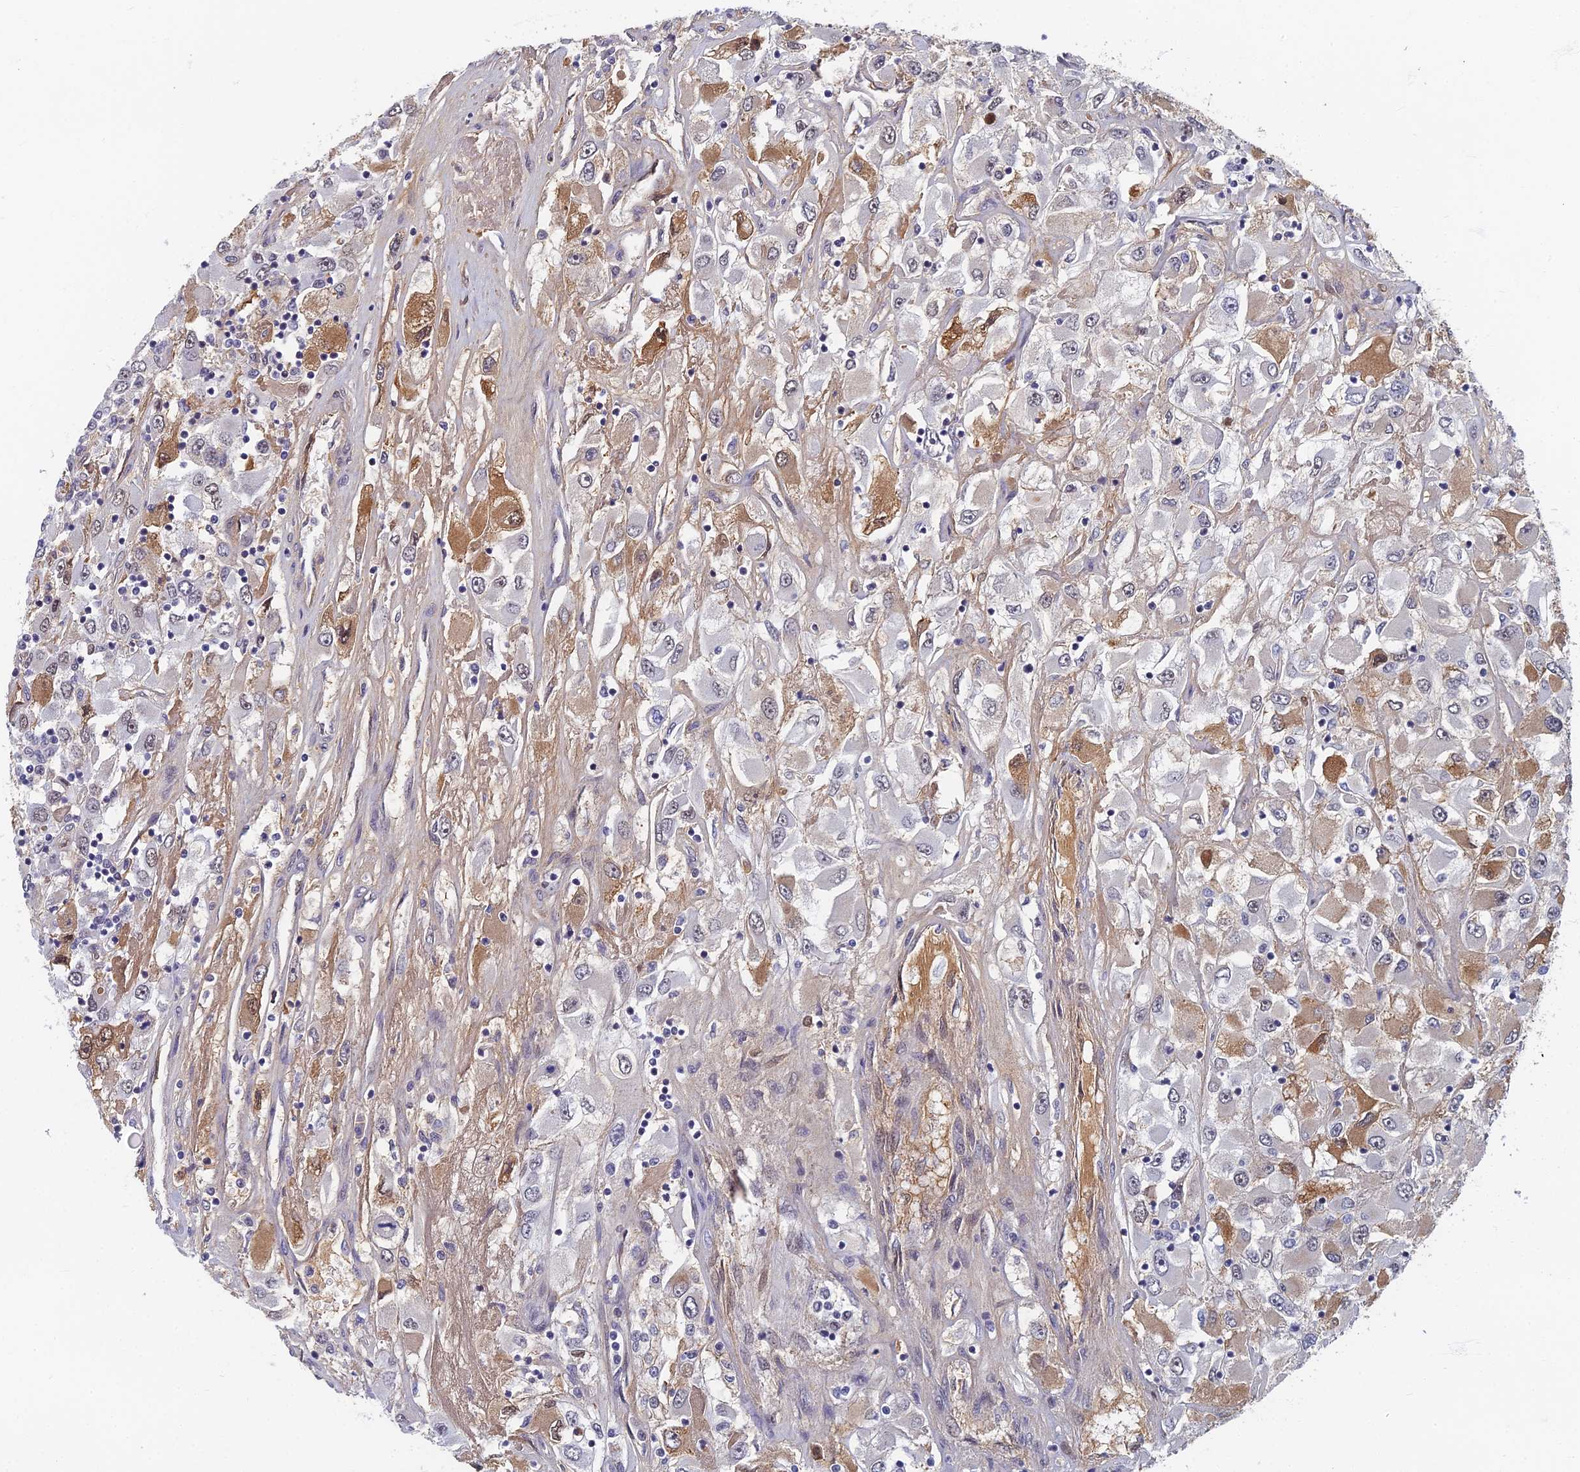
{"staining": {"intensity": "moderate", "quantity": "<25%", "location": "cytoplasmic/membranous,nuclear"}, "tissue": "renal cancer", "cell_type": "Tumor cells", "image_type": "cancer", "snomed": [{"axis": "morphology", "description": "Adenocarcinoma, NOS"}, {"axis": "topography", "description": "Kidney"}], "caption": "Immunohistochemistry of renal adenocarcinoma exhibits low levels of moderate cytoplasmic/membranous and nuclear positivity in about <25% of tumor cells. Immunohistochemistry (ihc) stains the protein in brown and the nuclei are stained blue.", "gene": "TAF13", "patient": {"sex": "female", "age": 52}}